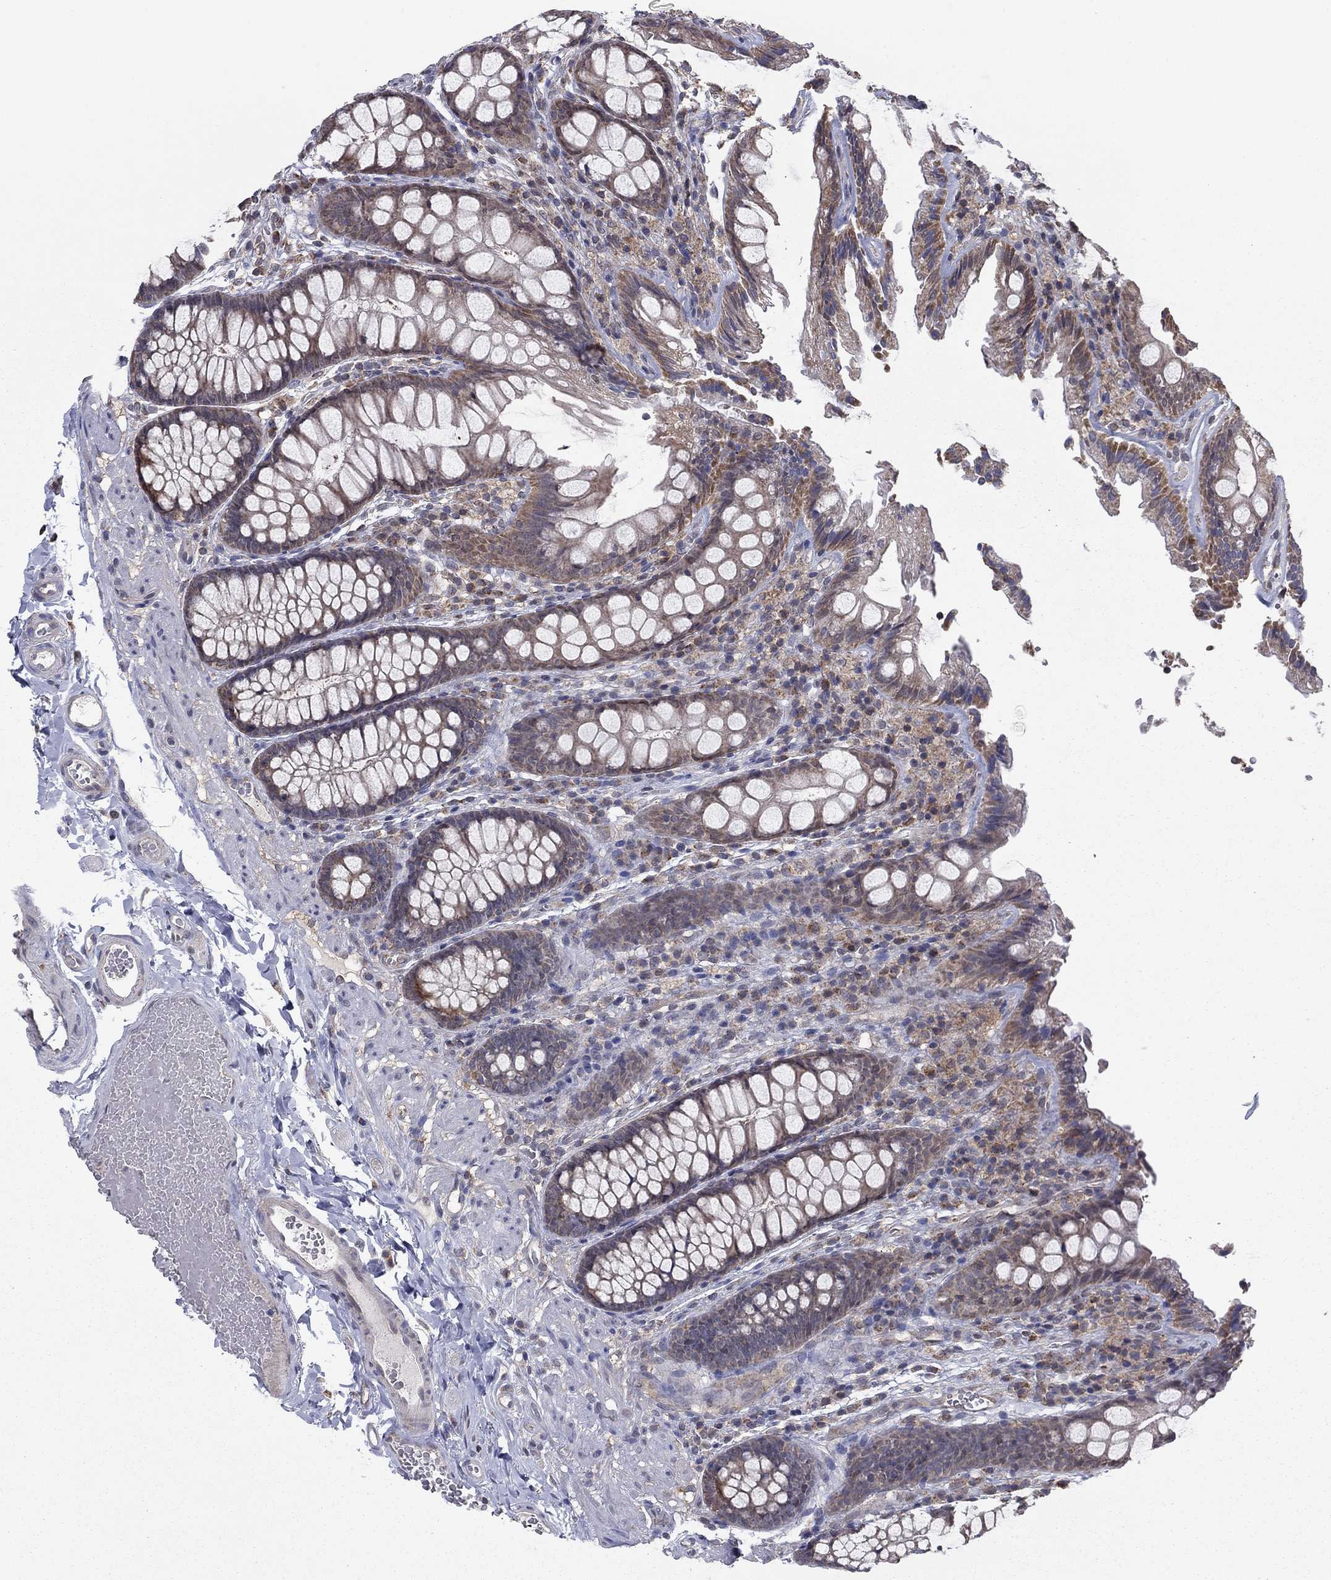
{"staining": {"intensity": "negative", "quantity": "none", "location": "none"}, "tissue": "colon", "cell_type": "Endothelial cells", "image_type": "normal", "snomed": [{"axis": "morphology", "description": "Normal tissue, NOS"}, {"axis": "topography", "description": "Colon"}], "caption": "This is an immunohistochemistry micrograph of benign colon. There is no positivity in endothelial cells.", "gene": "GRHPR", "patient": {"sex": "female", "age": 86}}